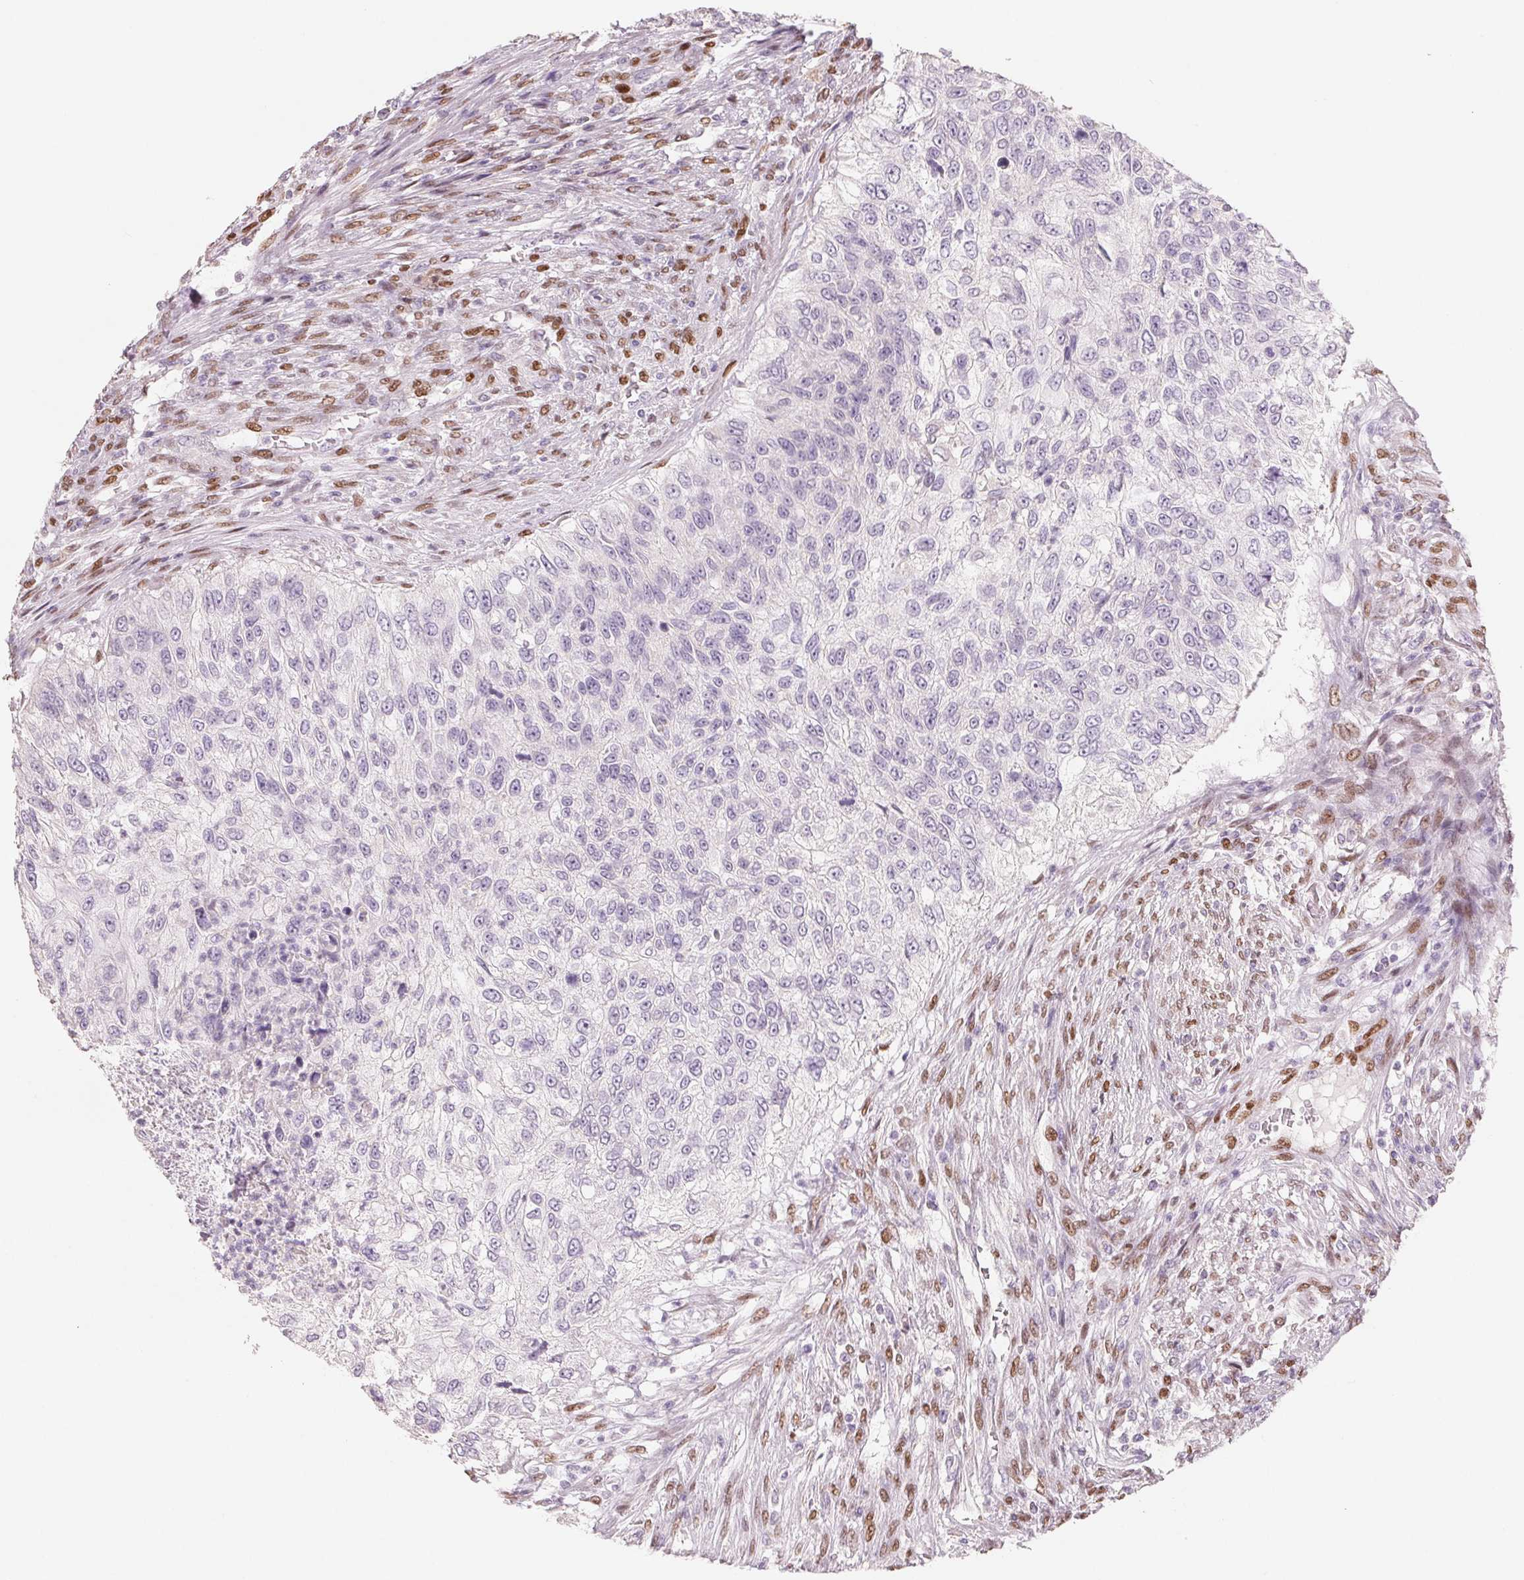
{"staining": {"intensity": "negative", "quantity": "none", "location": "none"}, "tissue": "urothelial cancer", "cell_type": "Tumor cells", "image_type": "cancer", "snomed": [{"axis": "morphology", "description": "Urothelial carcinoma, High grade"}, {"axis": "topography", "description": "Urinary bladder"}], "caption": "High magnification brightfield microscopy of urothelial carcinoma (high-grade) stained with DAB (3,3'-diaminobenzidine) (brown) and counterstained with hematoxylin (blue): tumor cells show no significant staining.", "gene": "SMARCD3", "patient": {"sex": "female", "age": 60}}